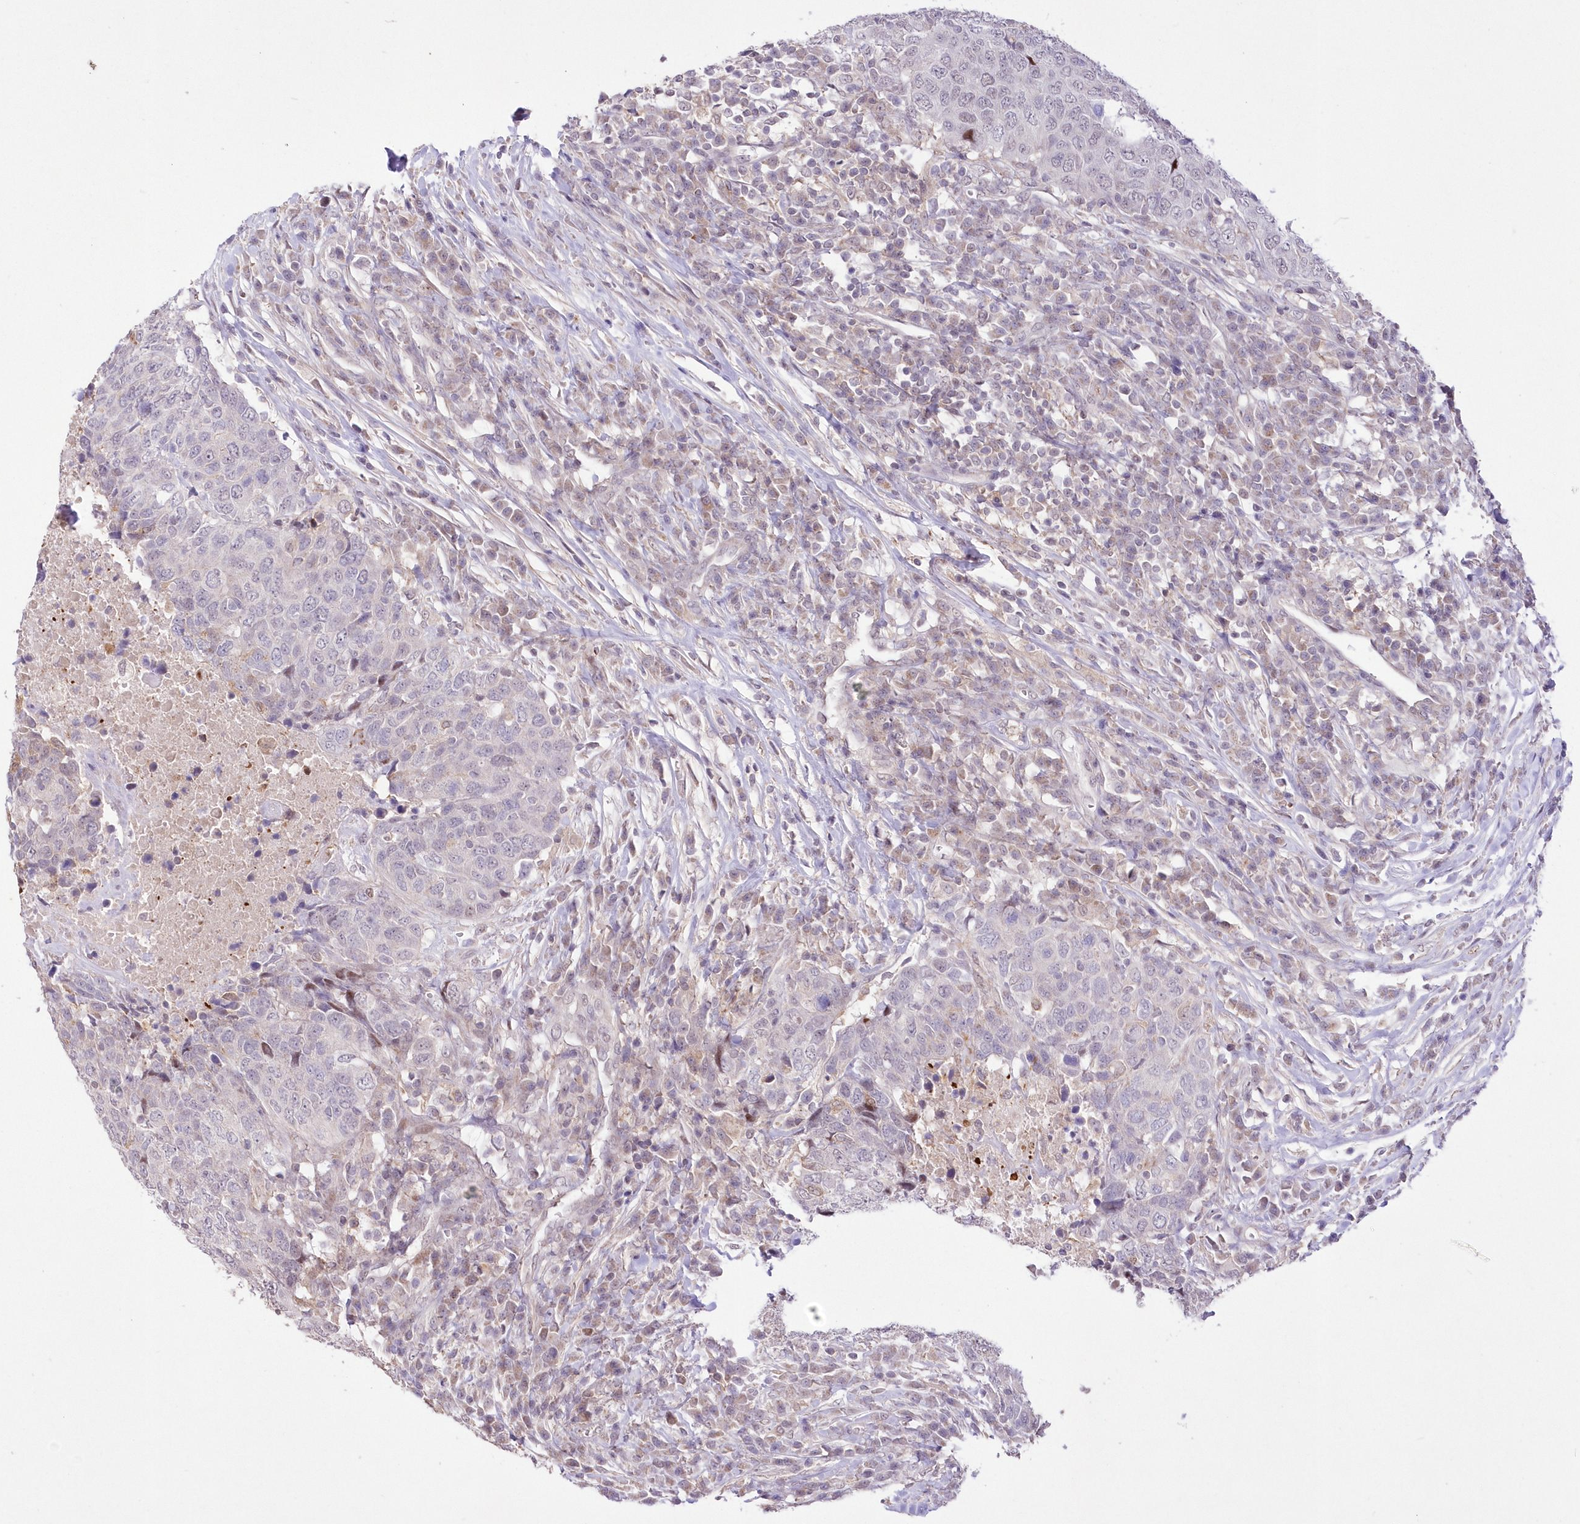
{"staining": {"intensity": "negative", "quantity": "none", "location": "none"}, "tissue": "head and neck cancer", "cell_type": "Tumor cells", "image_type": "cancer", "snomed": [{"axis": "morphology", "description": "Squamous cell carcinoma, NOS"}, {"axis": "topography", "description": "Head-Neck"}], "caption": "The micrograph shows no significant staining in tumor cells of head and neck squamous cell carcinoma.", "gene": "FAM241B", "patient": {"sex": "male", "age": 66}}